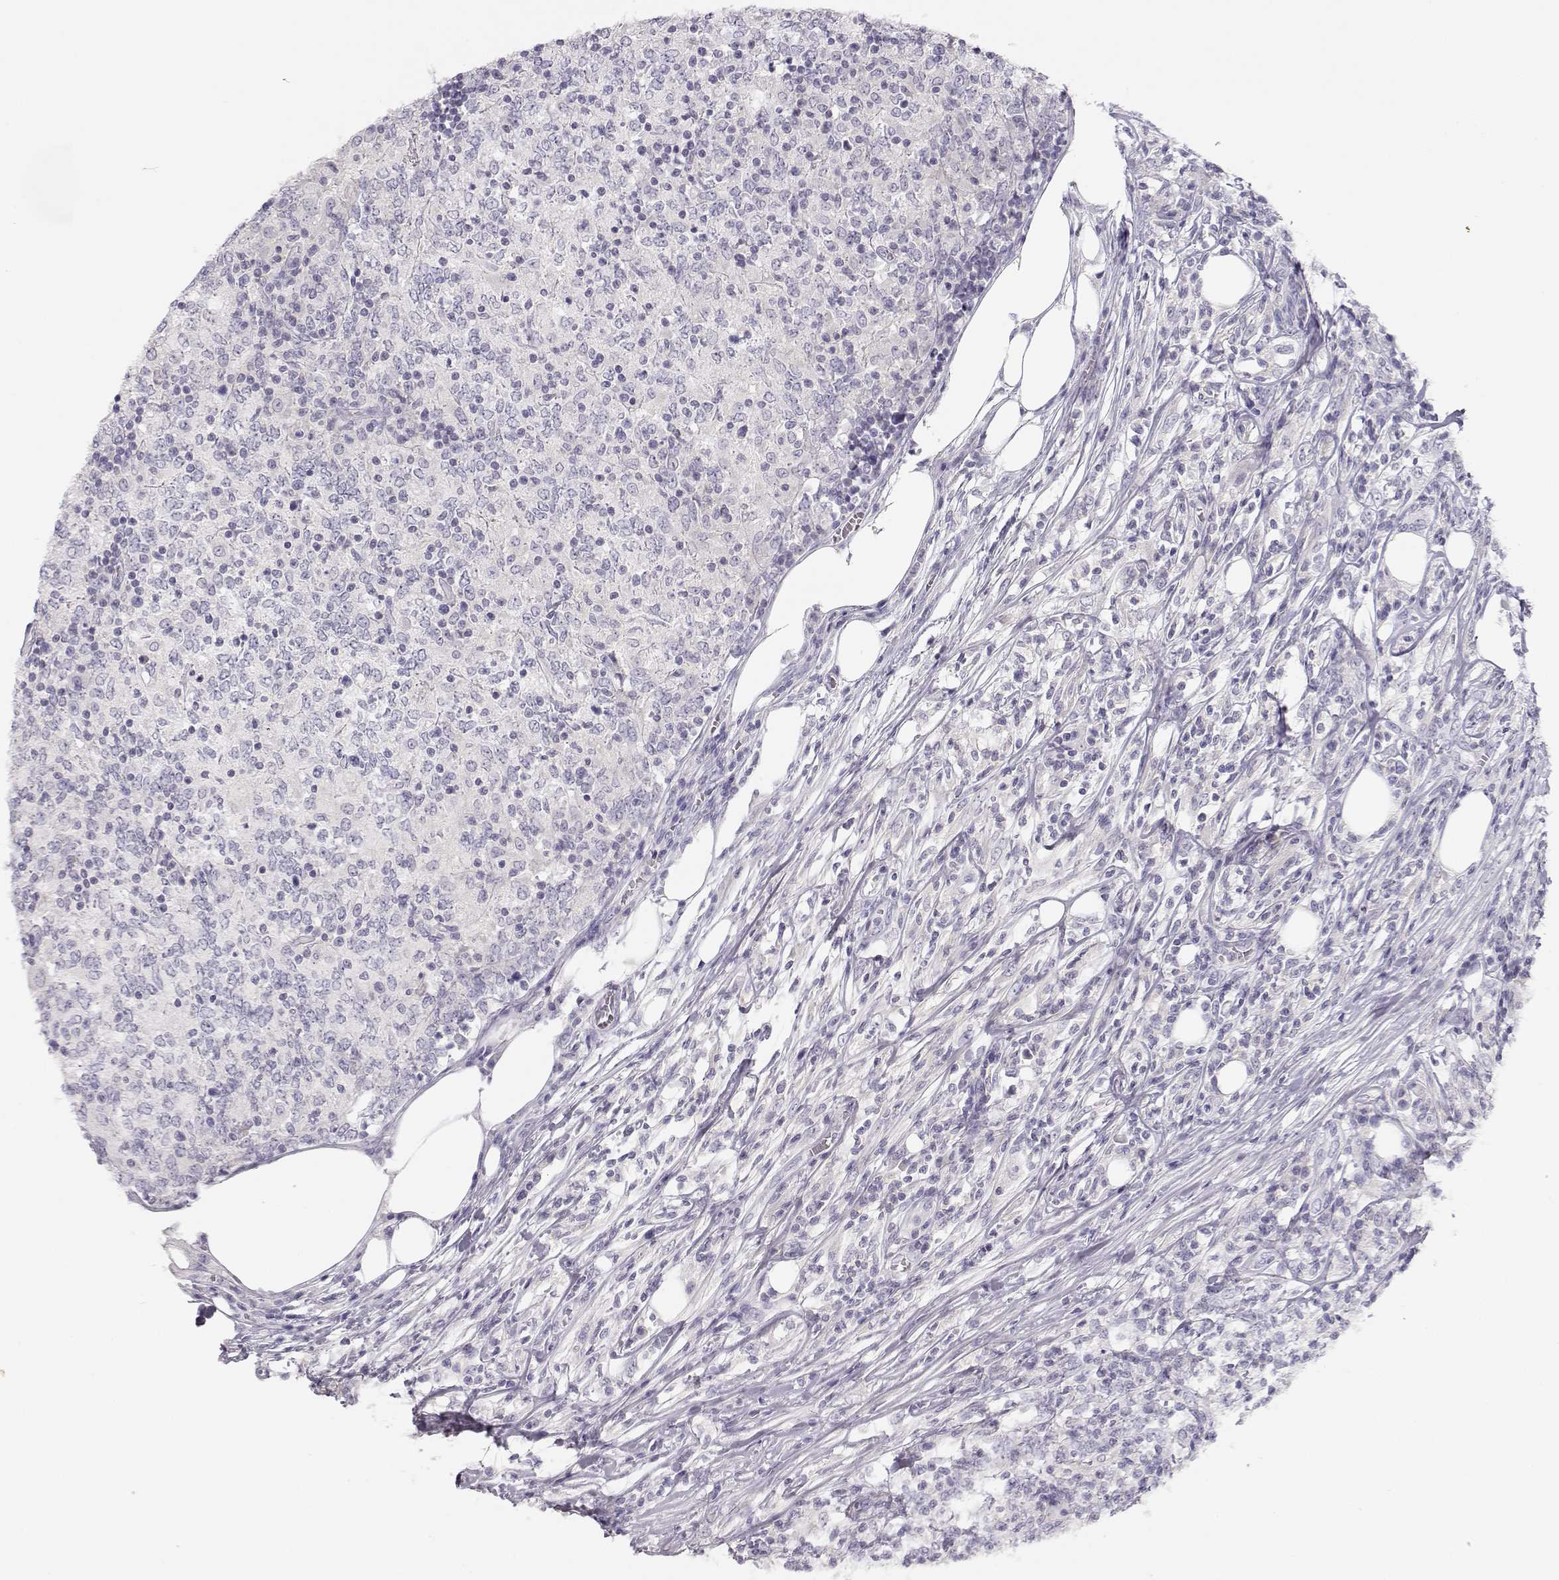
{"staining": {"intensity": "negative", "quantity": "none", "location": "none"}, "tissue": "lymphoma", "cell_type": "Tumor cells", "image_type": "cancer", "snomed": [{"axis": "morphology", "description": "Malignant lymphoma, non-Hodgkin's type, High grade"}, {"axis": "topography", "description": "Lymph node"}], "caption": "Human lymphoma stained for a protein using immunohistochemistry exhibits no positivity in tumor cells.", "gene": "LEPR", "patient": {"sex": "female", "age": 84}}